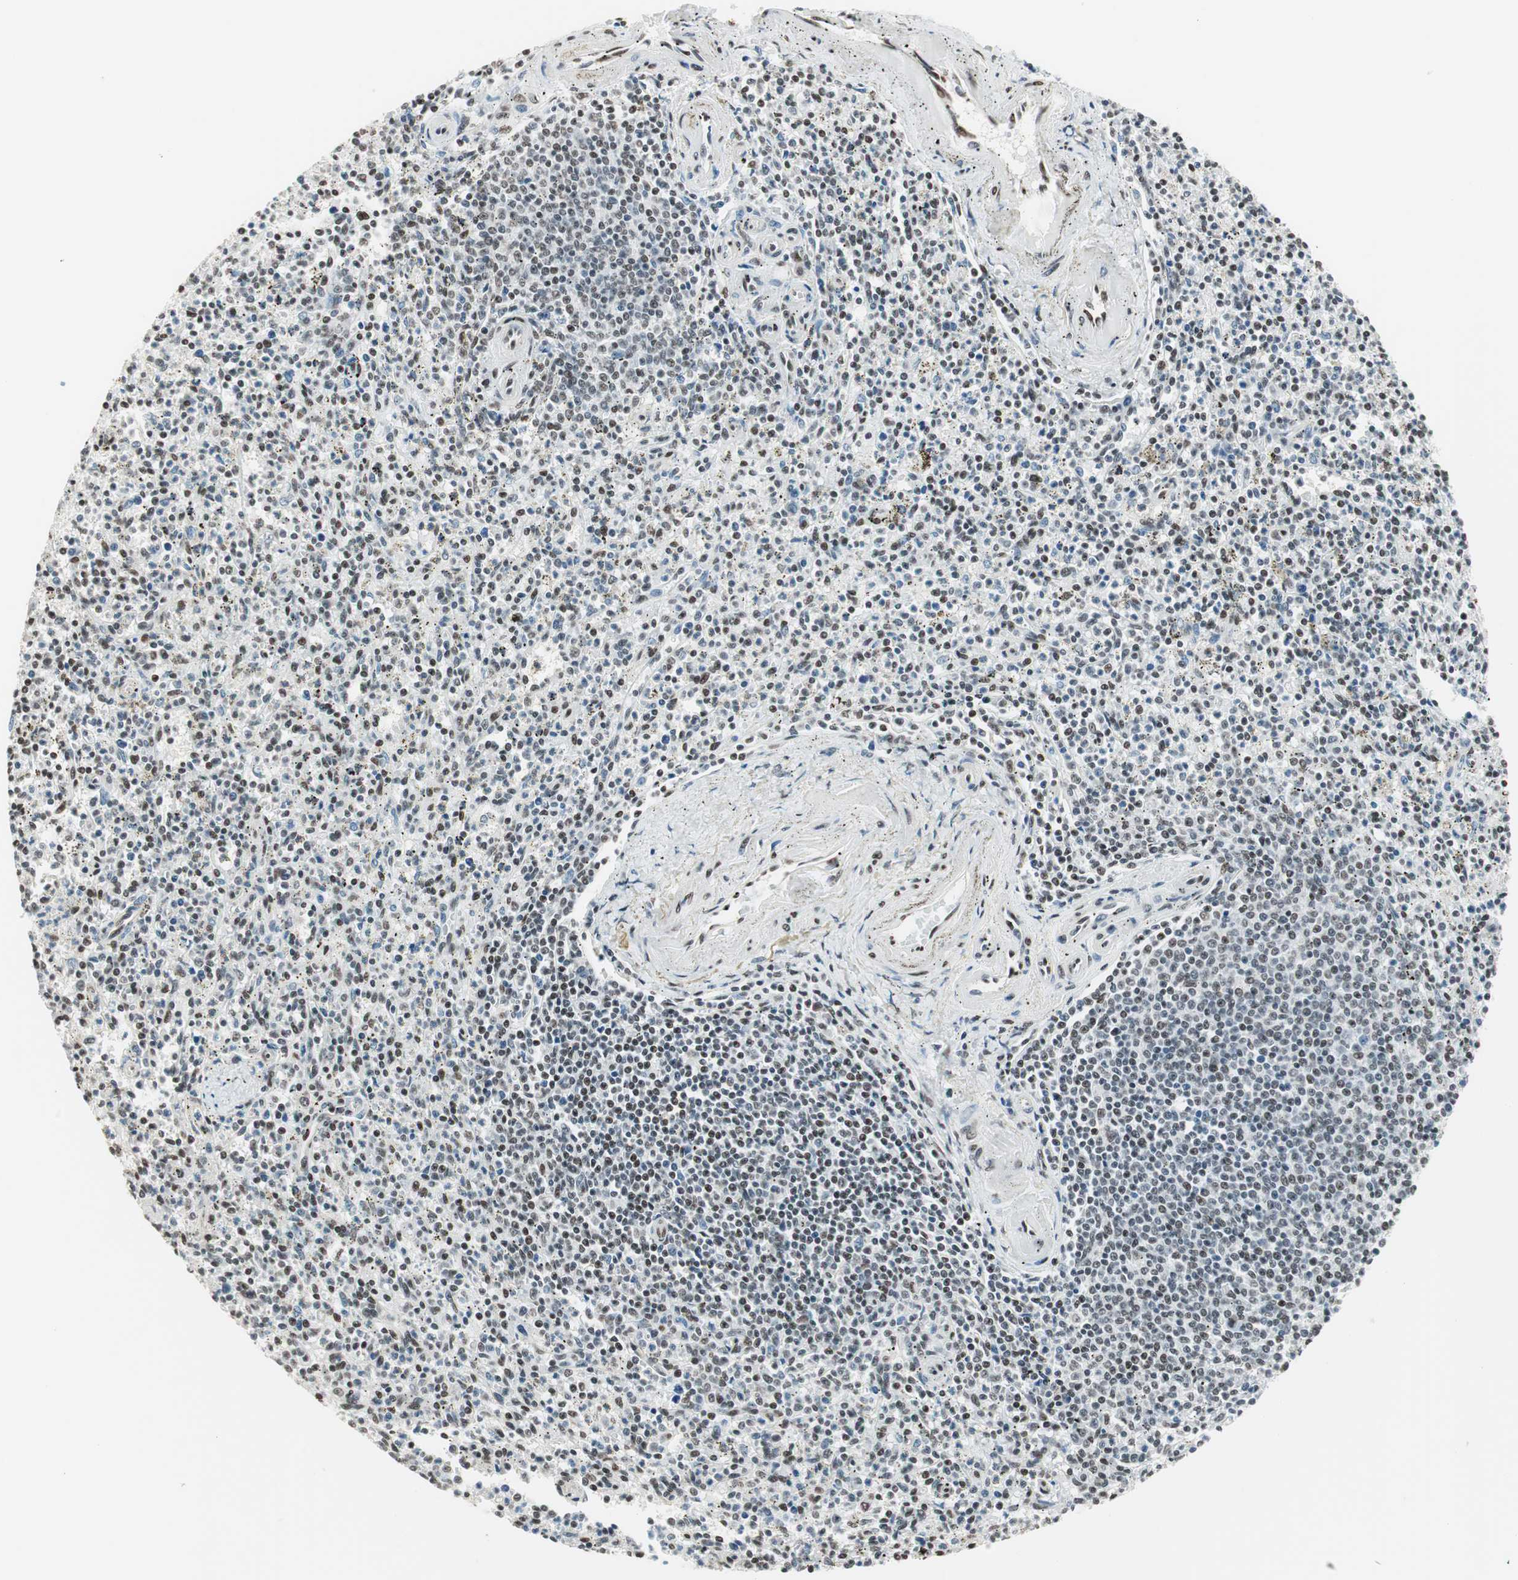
{"staining": {"intensity": "moderate", "quantity": "25%-75%", "location": "nuclear"}, "tissue": "spleen", "cell_type": "Cells in red pulp", "image_type": "normal", "snomed": [{"axis": "morphology", "description": "Normal tissue, NOS"}, {"axis": "topography", "description": "Spleen"}], "caption": "About 25%-75% of cells in red pulp in unremarkable human spleen reveal moderate nuclear protein staining as visualized by brown immunohistochemical staining.", "gene": "ZBTB17", "patient": {"sex": "male", "age": 72}}